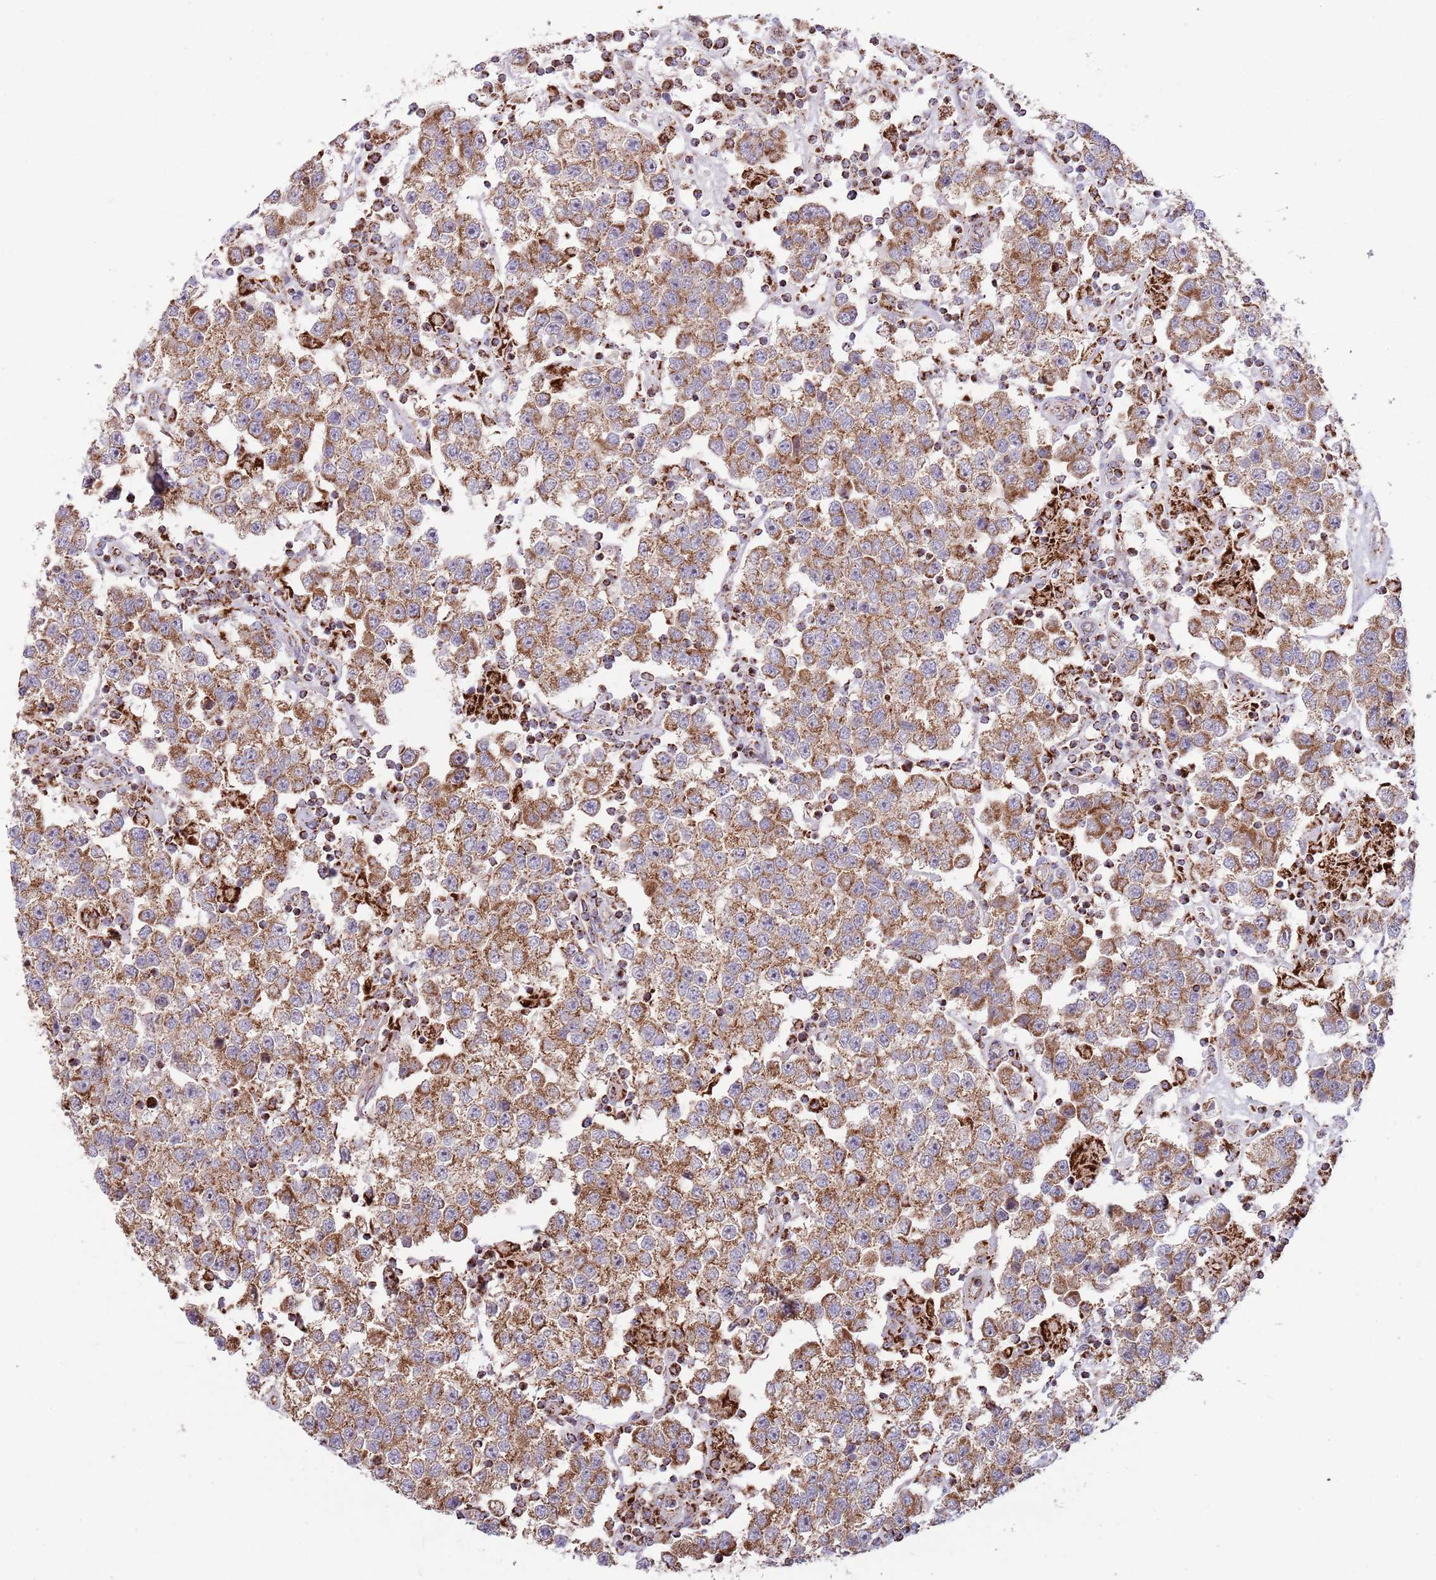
{"staining": {"intensity": "moderate", "quantity": ">75%", "location": "cytoplasmic/membranous"}, "tissue": "testis cancer", "cell_type": "Tumor cells", "image_type": "cancer", "snomed": [{"axis": "morphology", "description": "Seminoma, NOS"}, {"axis": "topography", "description": "Testis"}], "caption": "Protein expression analysis of human testis cancer reveals moderate cytoplasmic/membranous positivity in about >75% of tumor cells.", "gene": "ATP5PD", "patient": {"sex": "male", "age": 37}}